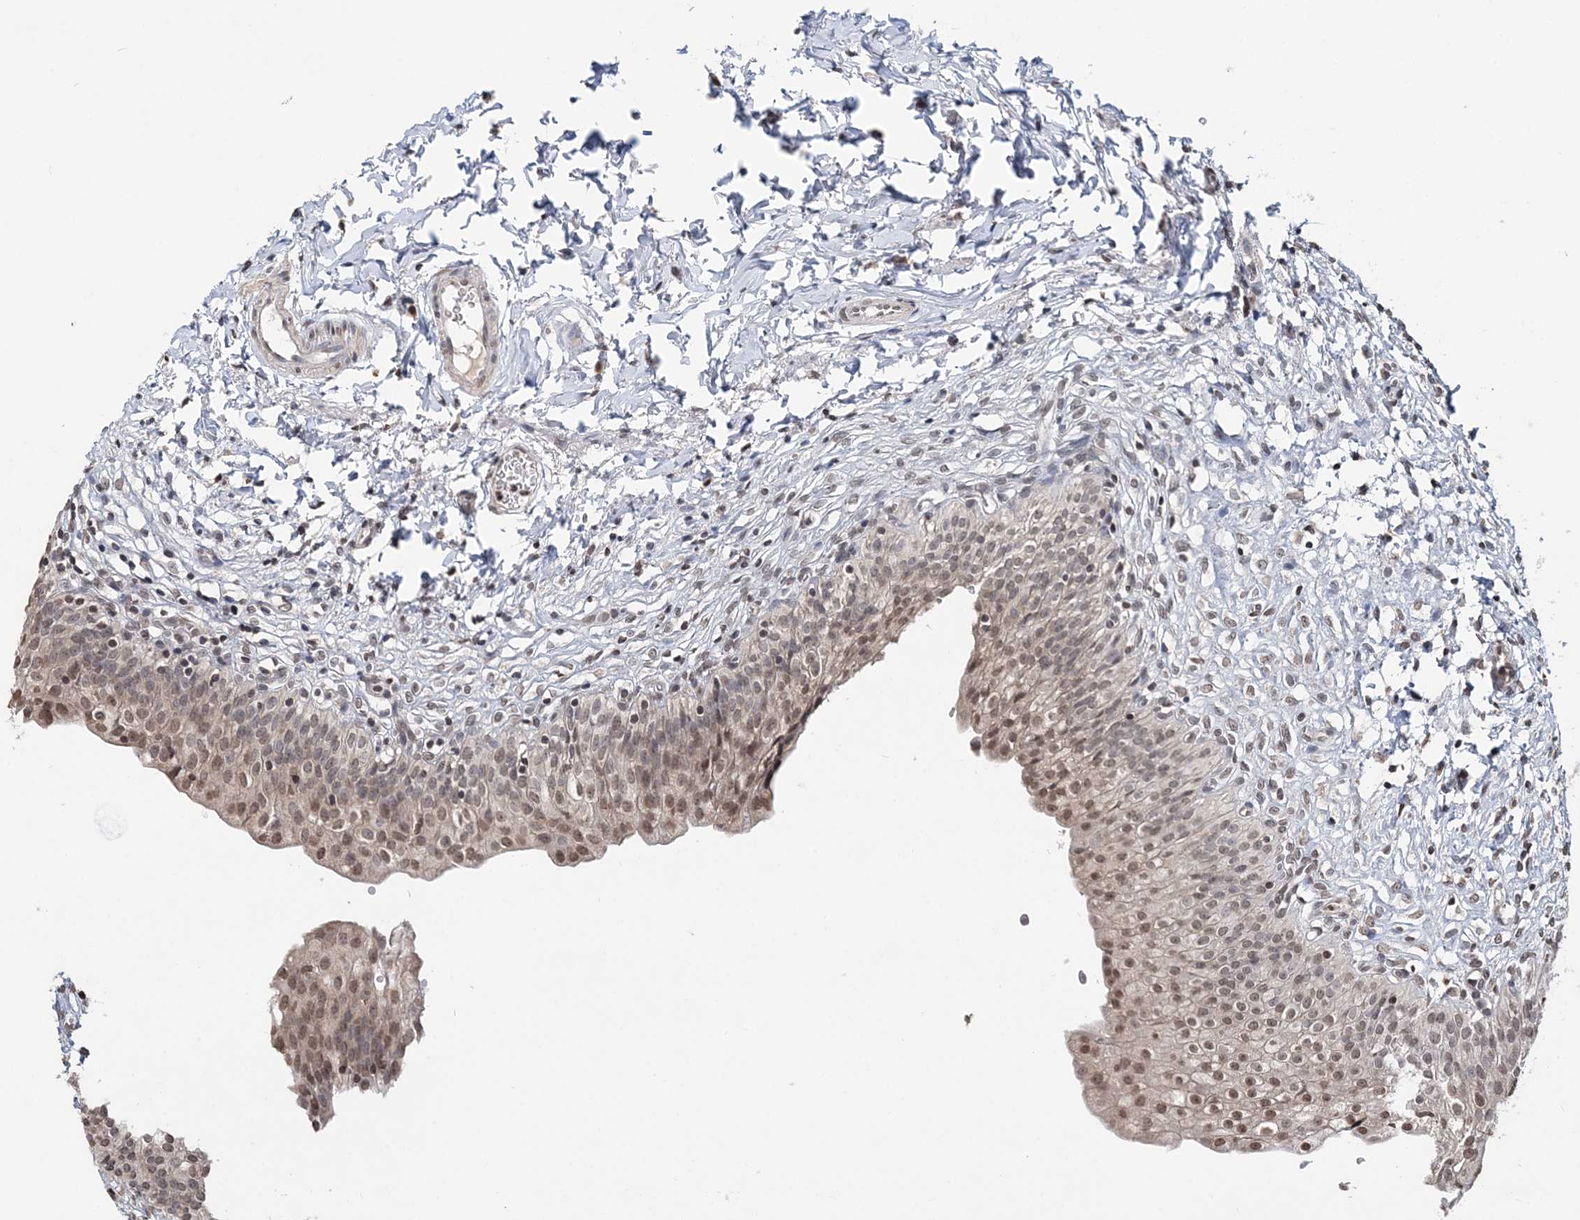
{"staining": {"intensity": "moderate", "quantity": ">75%", "location": "nuclear"}, "tissue": "urinary bladder", "cell_type": "Urothelial cells", "image_type": "normal", "snomed": [{"axis": "morphology", "description": "Normal tissue, NOS"}, {"axis": "topography", "description": "Urinary bladder"}], "caption": "Immunohistochemical staining of unremarkable urinary bladder demonstrates moderate nuclear protein staining in approximately >75% of urothelial cells.", "gene": "SOWAHB", "patient": {"sex": "male", "age": 55}}